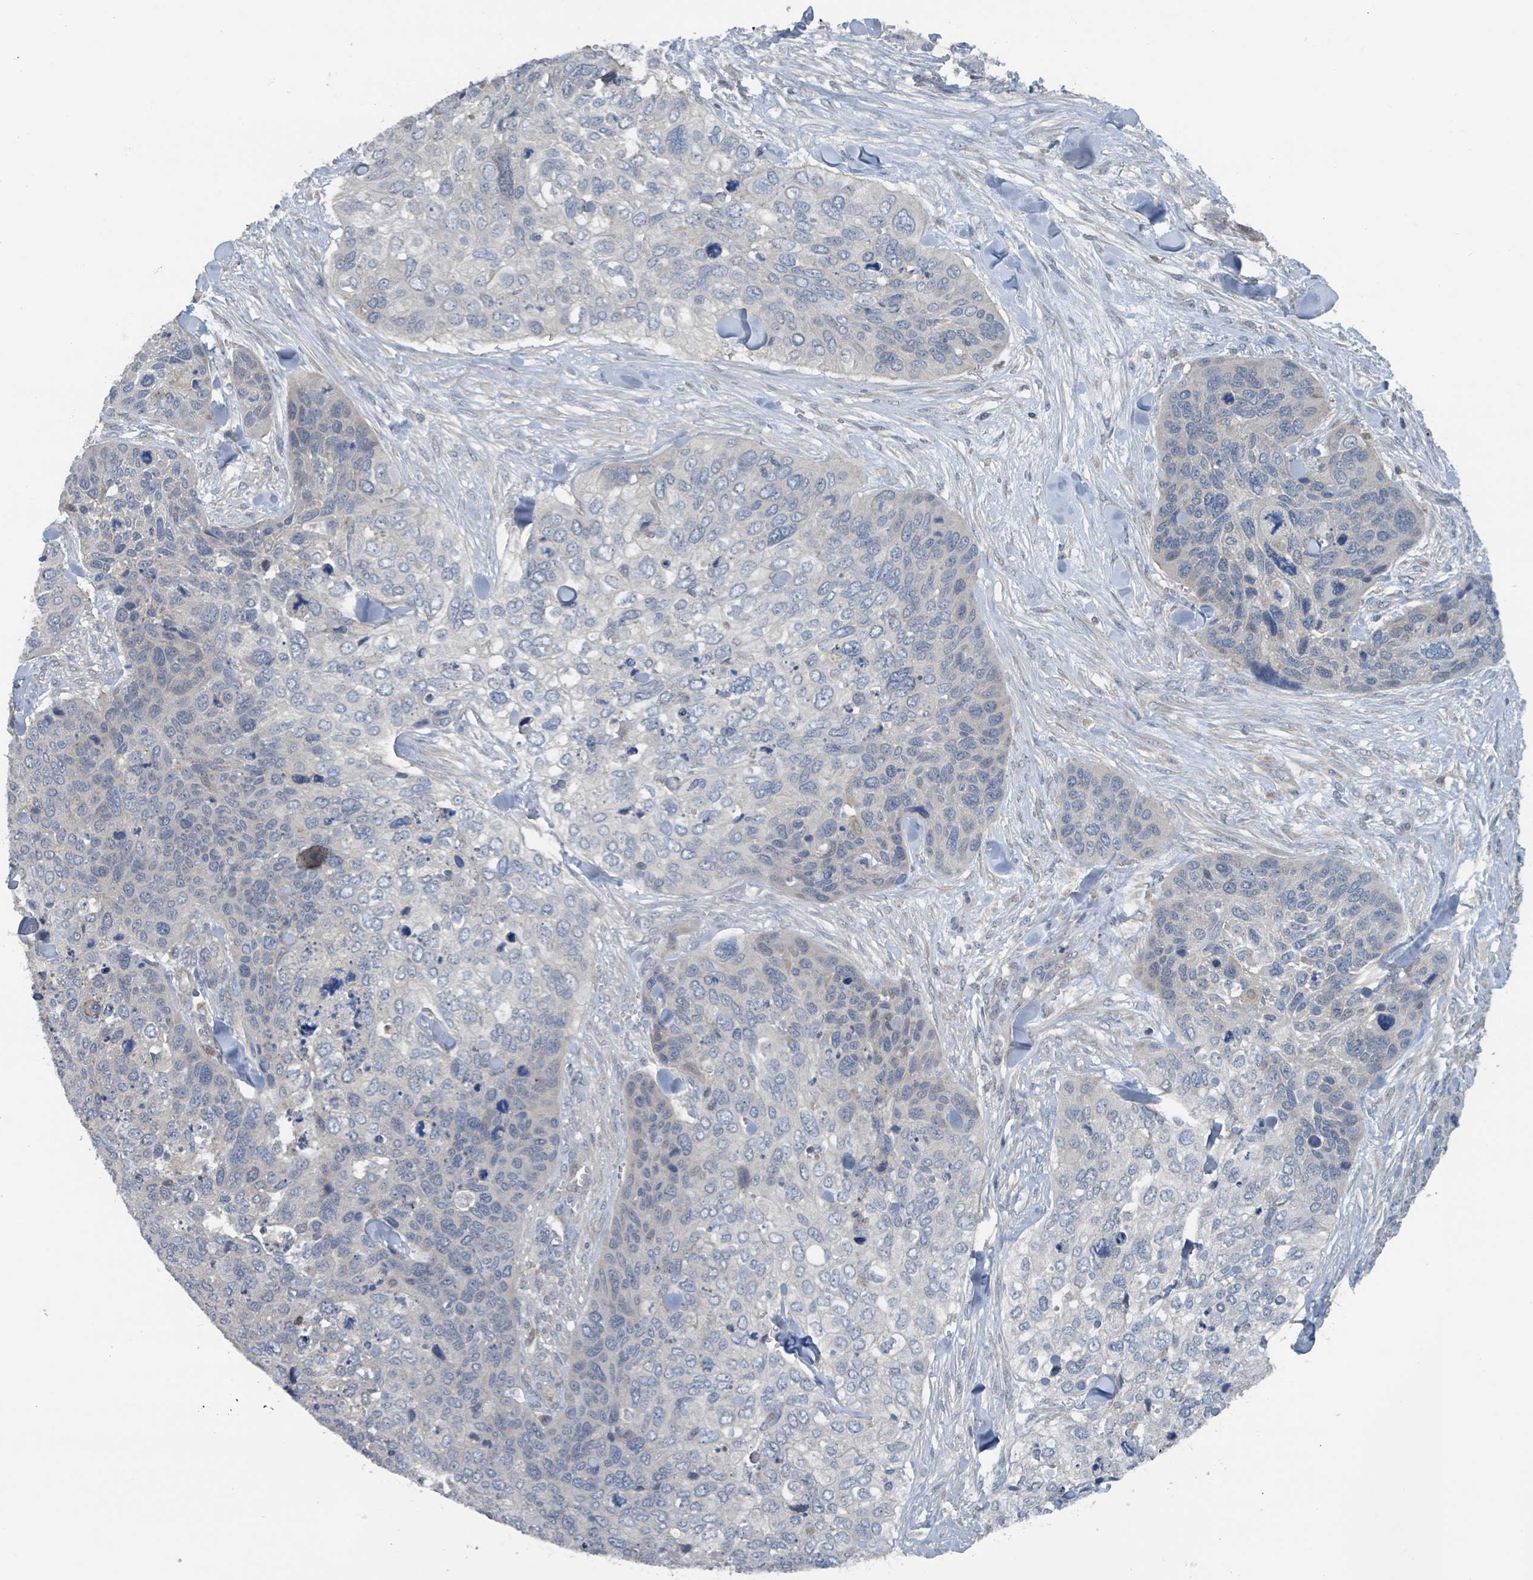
{"staining": {"intensity": "negative", "quantity": "none", "location": "none"}, "tissue": "skin cancer", "cell_type": "Tumor cells", "image_type": "cancer", "snomed": [{"axis": "morphology", "description": "Basal cell carcinoma"}, {"axis": "topography", "description": "Skin"}], "caption": "IHC image of neoplastic tissue: human skin cancer (basal cell carcinoma) stained with DAB displays no significant protein positivity in tumor cells. (DAB (3,3'-diaminobenzidine) immunohistochemistry visualized using brightfield microscopy, high magnification).", "gene": "ACBD4", "patient": {"sex": "female", "age": 74}}